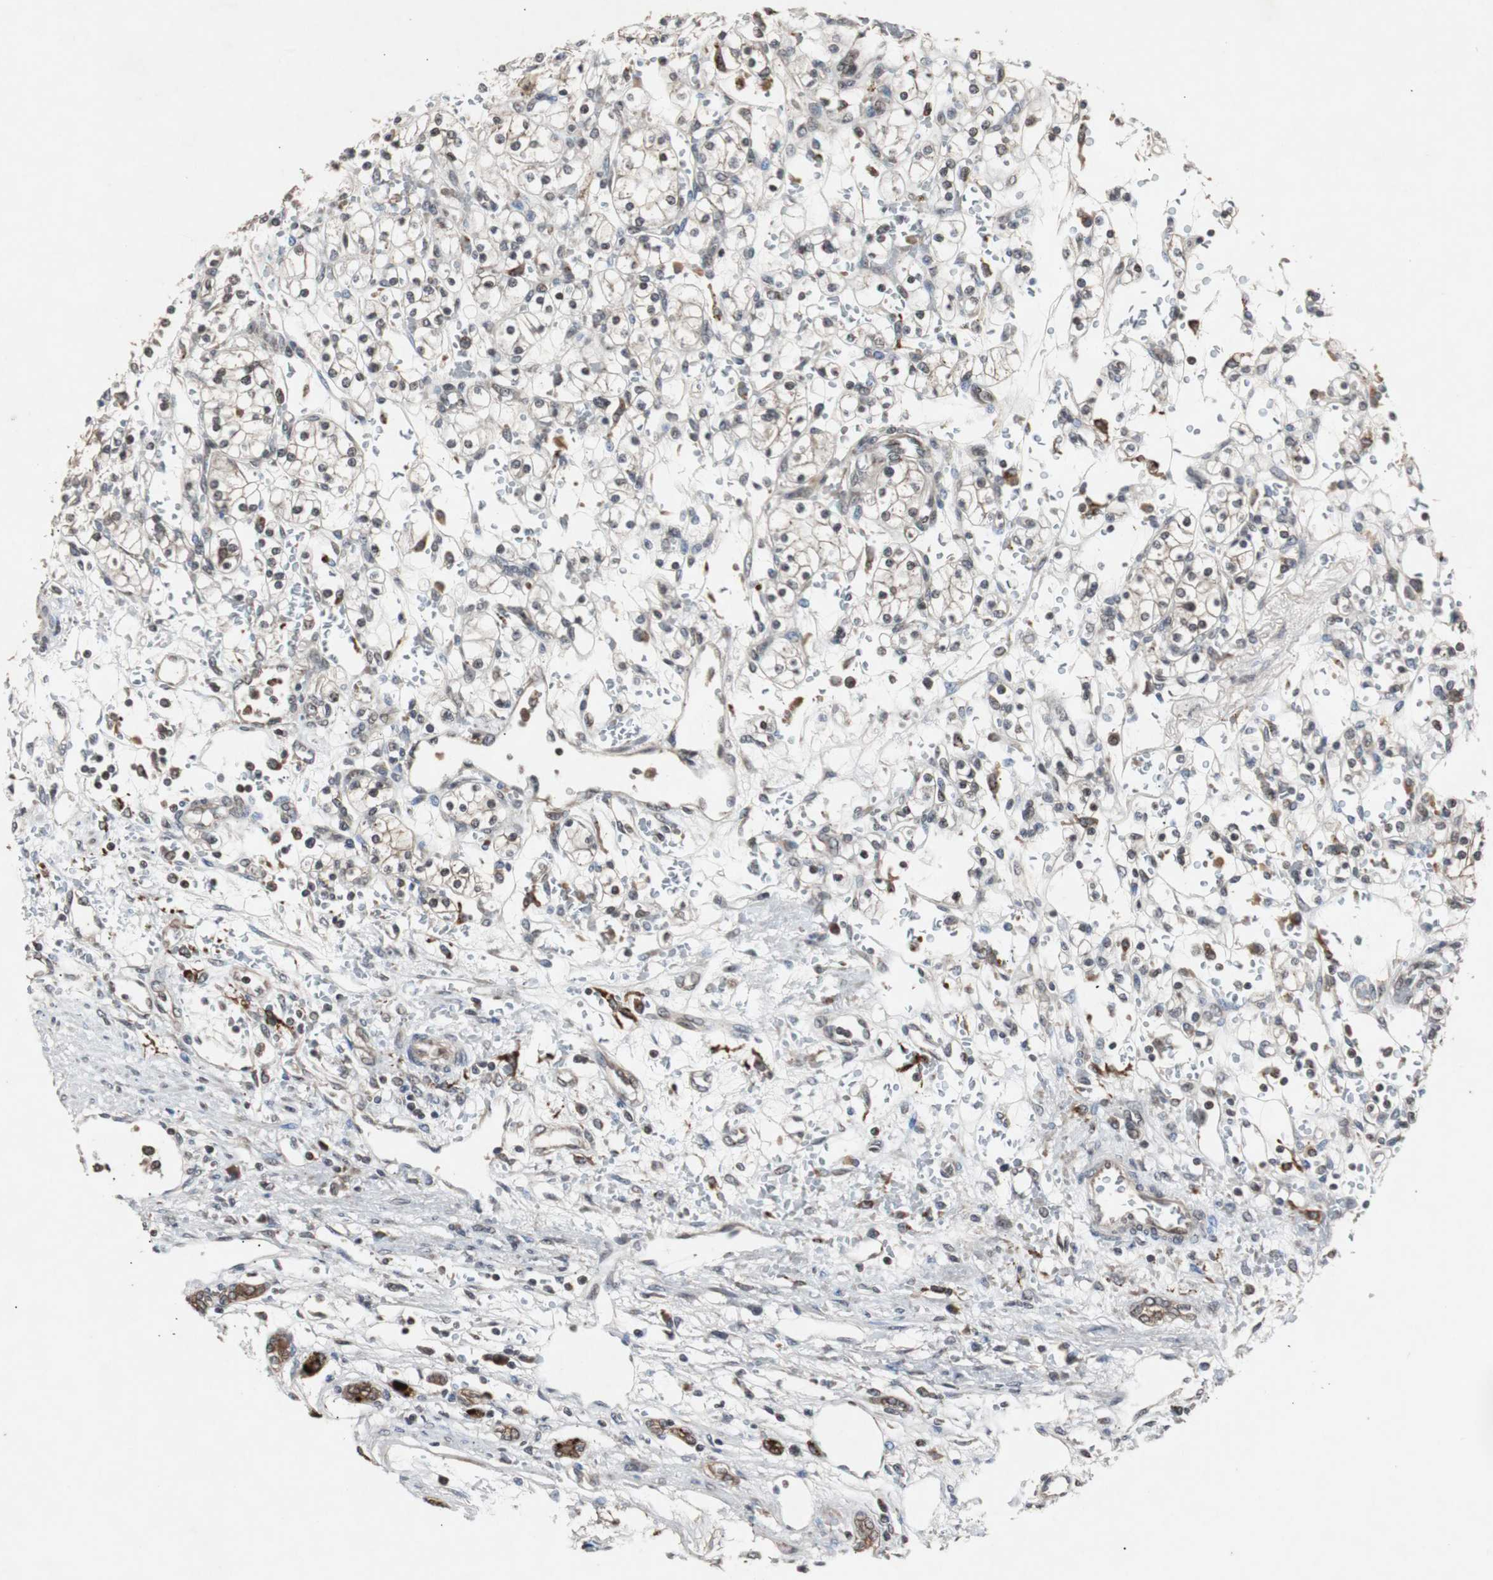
{"staining": {"intensity": "negative", "quantity": "none", "location": "none"}, "tissue": "renal cancer", "cell_type": "Tumor cells", "image_type": "cancer", "snomed": [{"axis": "morphology", "description": "Normal tissue, NOS"}, {"axis": "morphology", "description": "Adenocarcinoma, NOS"}, {"axis": "topography", "description": "Kidney"}], "caption": "Histopathology image shows no protein staining in tumor cells of renal cancer (adenocarcinoma) tissue. (Brightfield microscopy of DAB IHC at high magnification).", "gene": "SLIT2", "patient": {"sex": "female", "age": 55}}